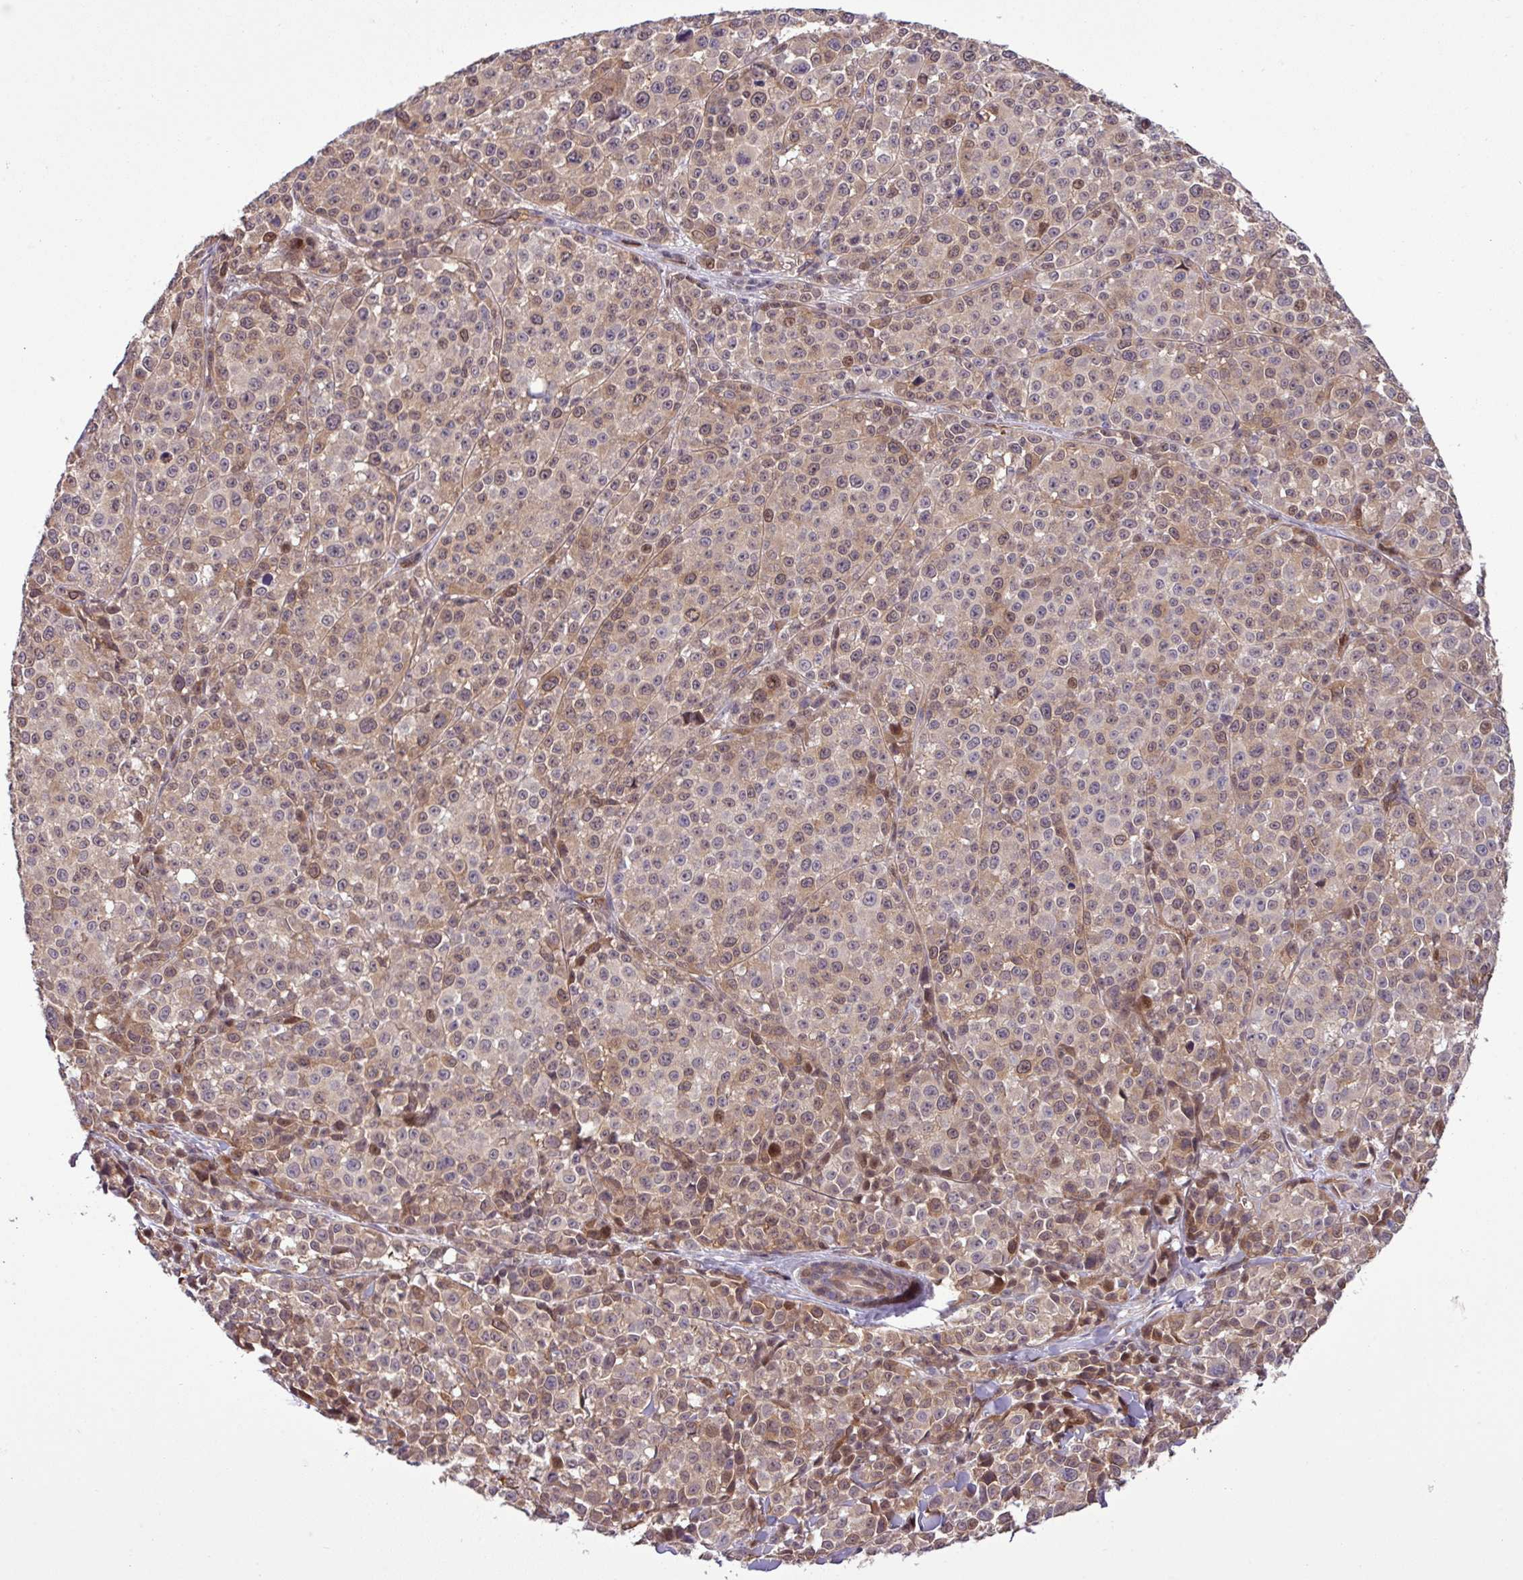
{"staining": {"intensity": "weak", "quantity": "25%-75%", "location": "cytoplasmic/membranous,nuclear"}, "tissue": "melanoma", "cell_type": "Tumor cells", "image_type": "cancer", "snomed": [{"axis": "morphology", "description": "Malignant melanoma, NOS"}, {"axis": "topography", "description": "Skin"}], "caption": "A histopathology image of melanoma stained for a protein reveals weak cytoplasmic/membranous and nuclear brown staining in tumor cells. (Brightfield microscopy of DAB IHC at high magnification).", "gene": "CARHSP1", "patient": {"sex": "female", "age": 35}}